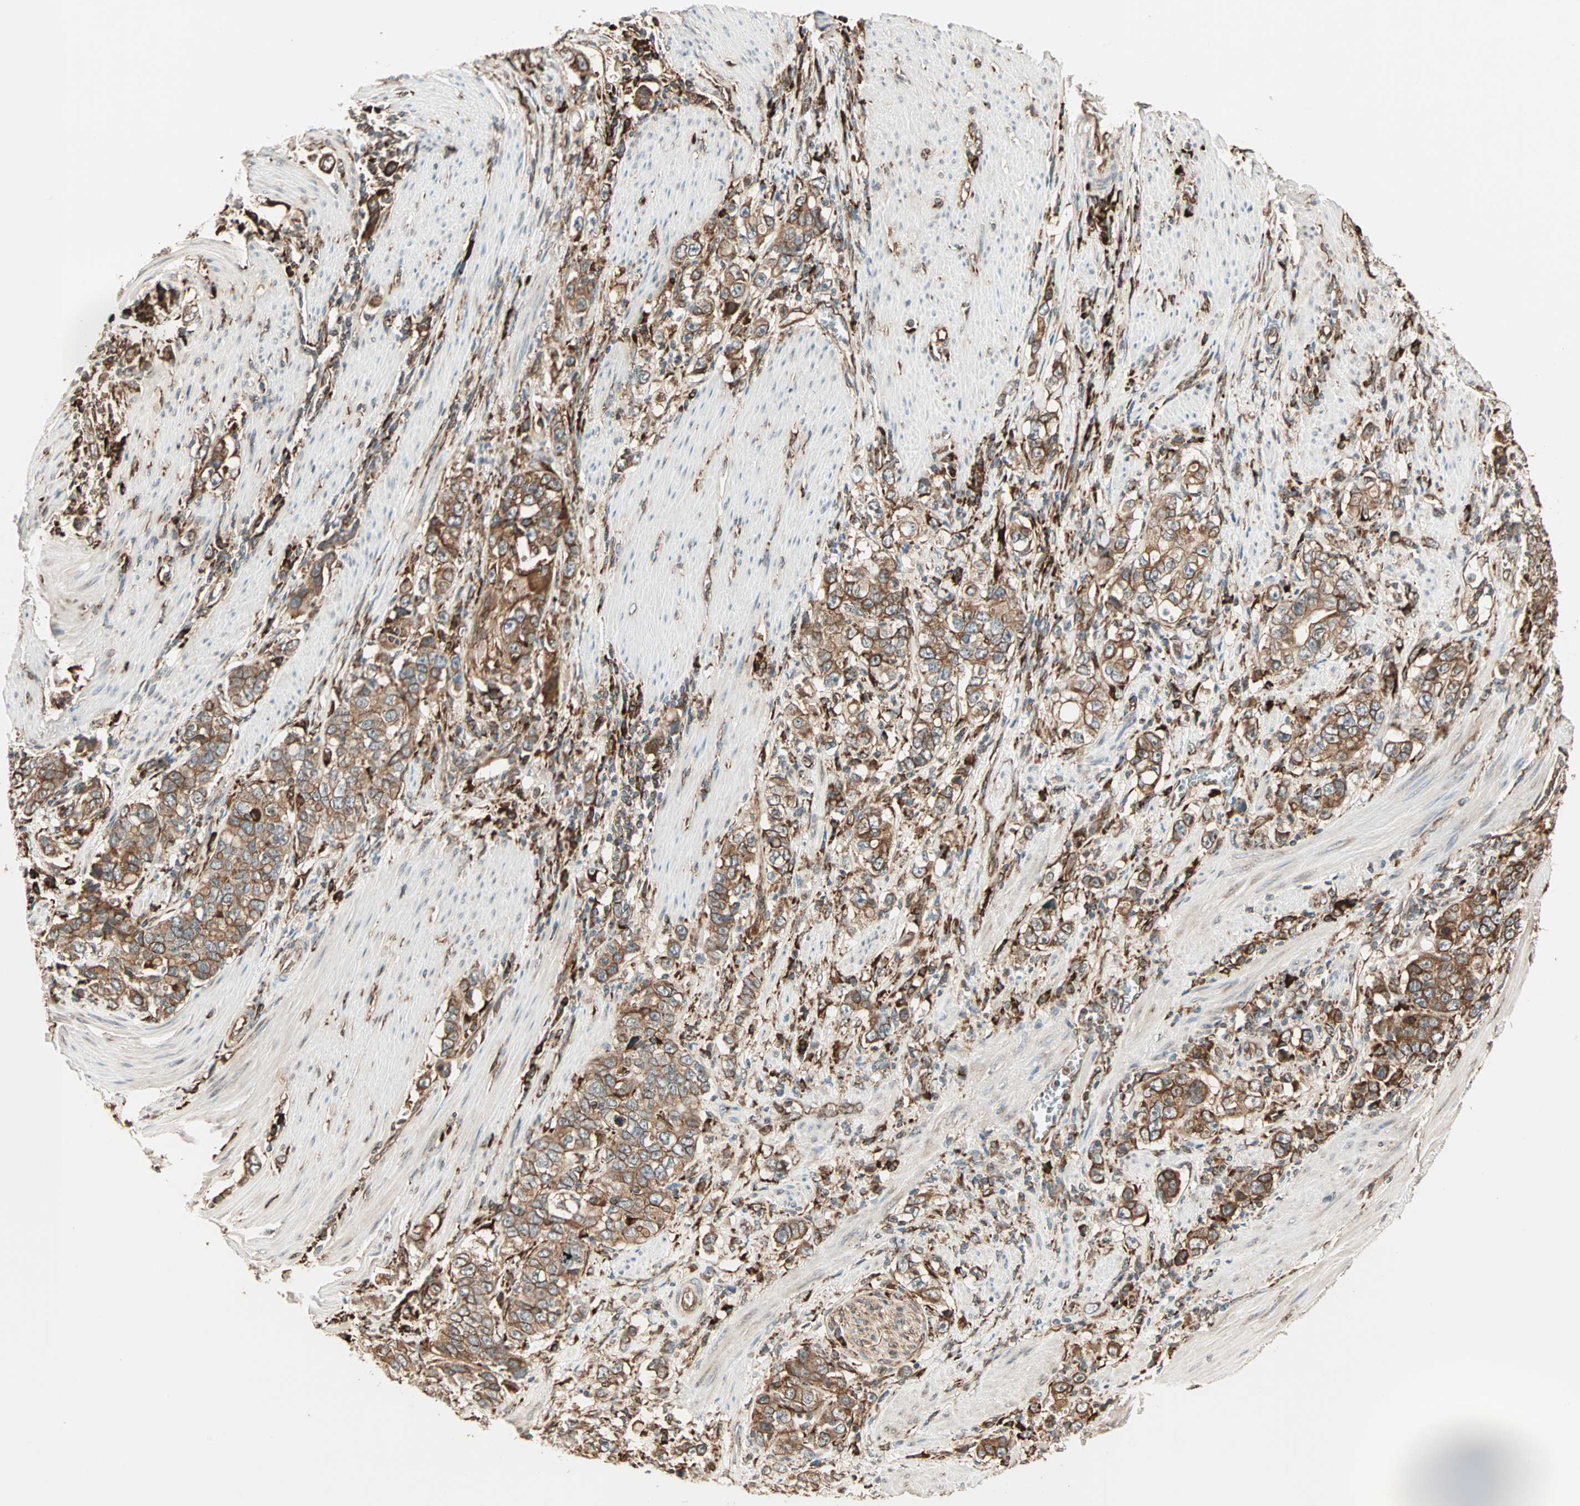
{"staining": {"intensity": "moderate", "quantity": ">75%", "location": "cytoplasmic/membranous"}, "tissue": "stomach cancer", "cell_type": "Tumor cells", "image_type": "cancer", "snomed": [{"axis": "morphology", "description": "Adenocarcinoma, NOS"}, {"axis": "topography", "description": "Stomach, lower"}], "caption": "Tumor cells display medium levels of moderate cytoplasmic/membranous expression in approximately >75% of cells in adenocarcinoma (stomach).", "gene": "P4HA1", "patient": {"sex": "female", "age": 72}}